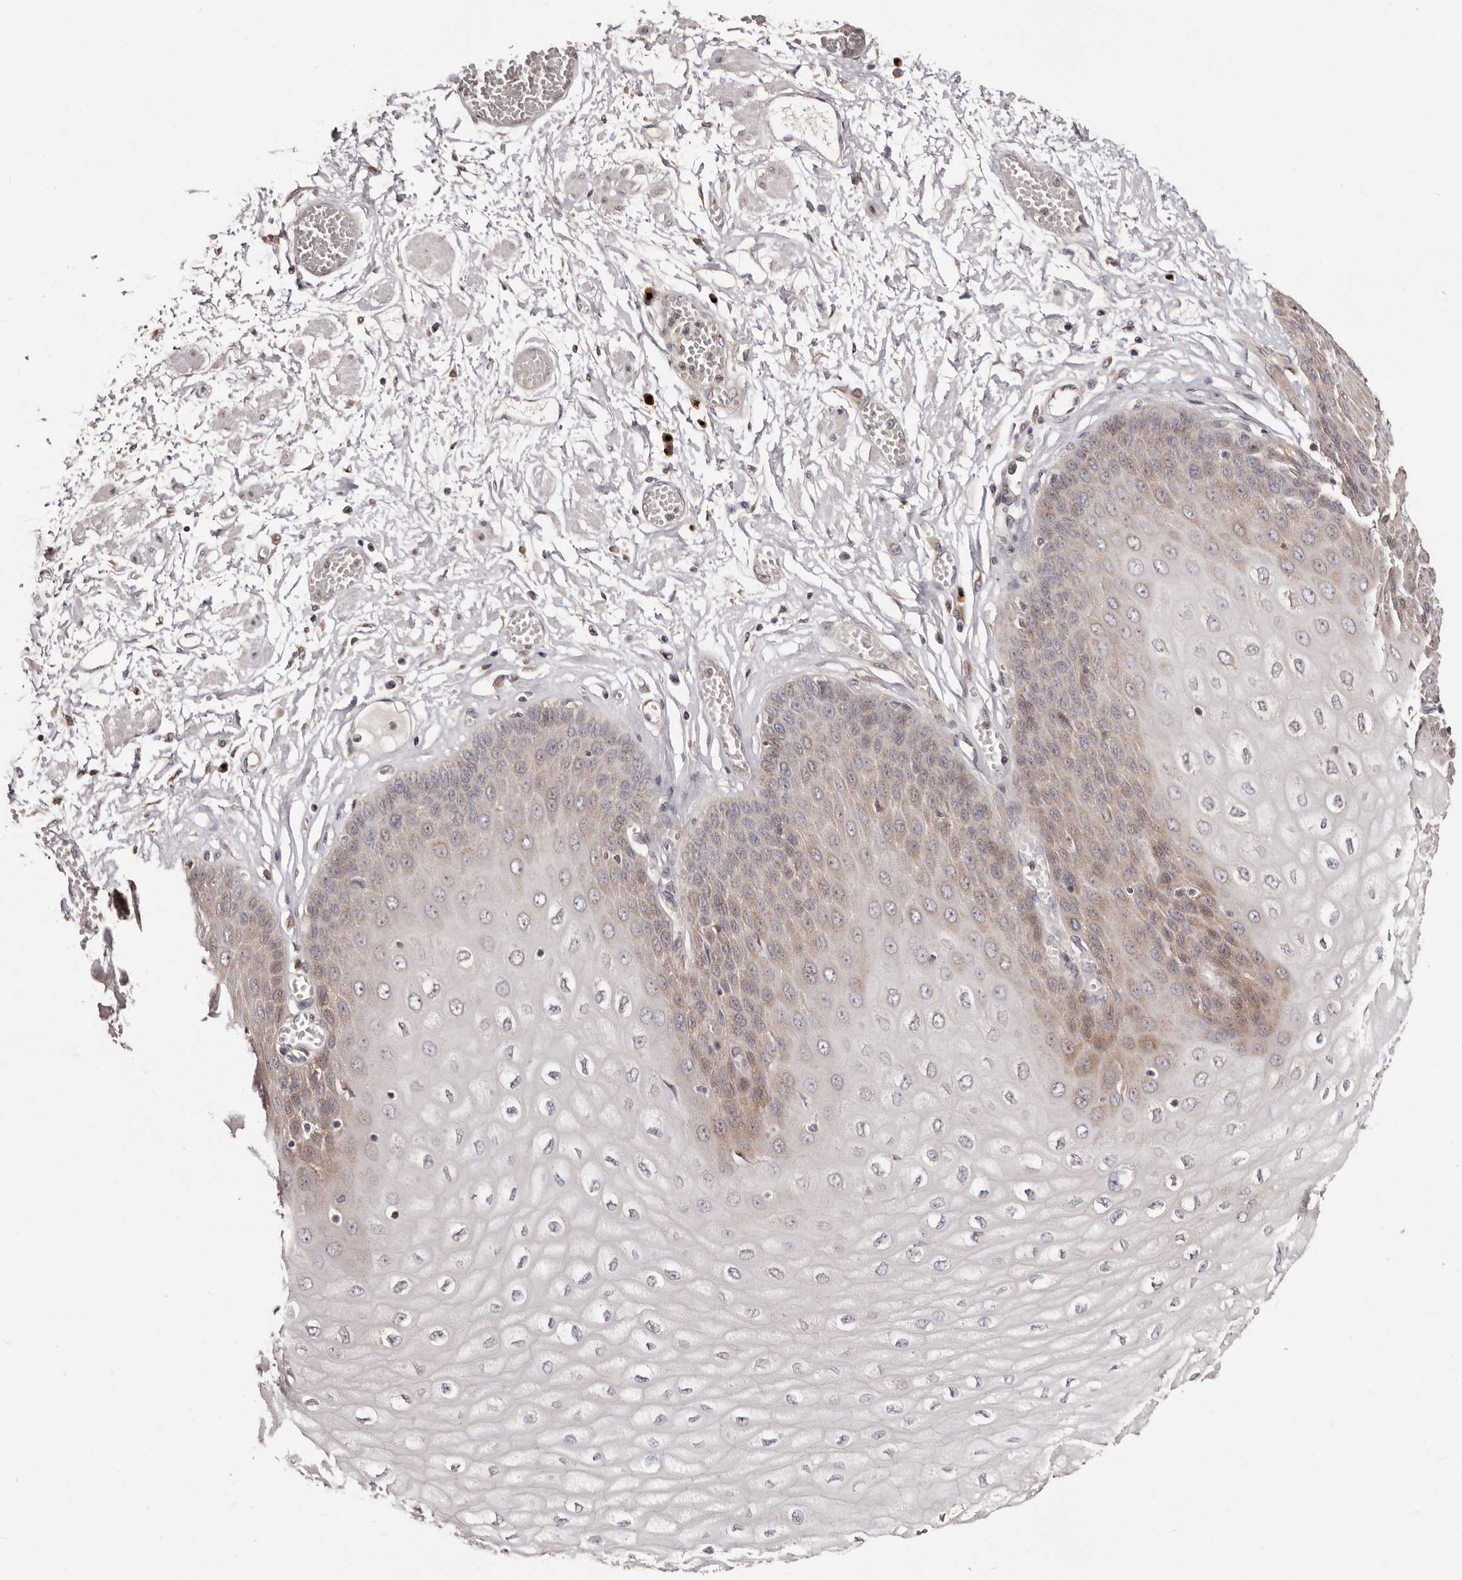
{"staining": {"intensity": "moderate", "quantity": "25%-75%", "location": "cytoplasmic/membranous"}, "tissue": "esophagus", "cell_type": "Squamous epithelial cells", "image_type": "normal", "snomed": [{"axis": "morphology", "description": "Normal tissue, NOS"}, {"axis": "topography", "description": "Esophagus"}], "caption": "An immunohistochemistry (IHC) image of unremarkable tissue is shown. Protein staining in brown shows moderate cytoplasmic/membranous positivity in esophagus within squamous epithelial cells.", "gene": "DACT2", "patient": {"sex": "male", "age": 60}}